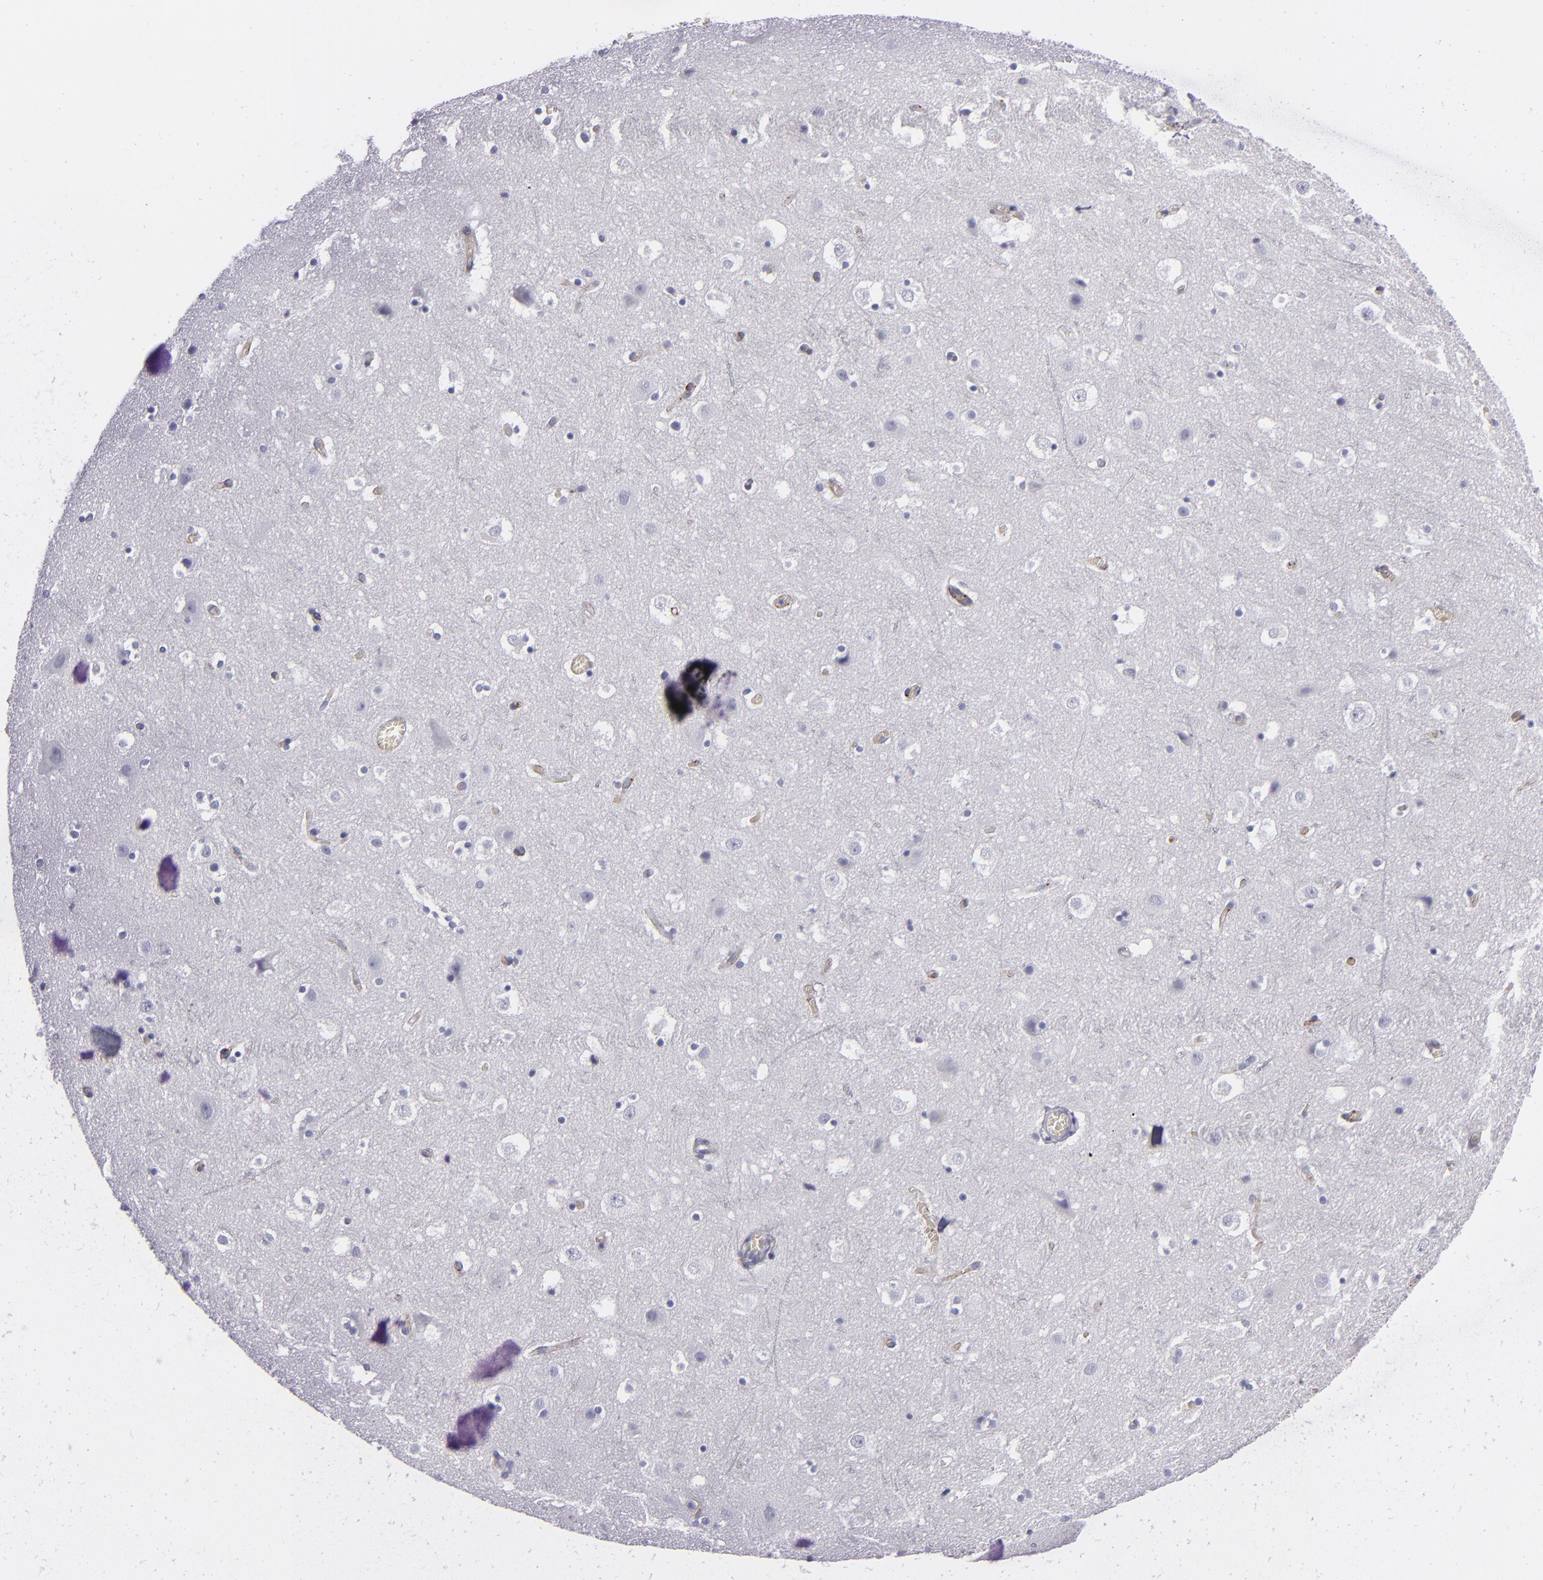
{"staining": {"intensity": "negative", "quantity": "none", "location": "none"}, "tissue": "cerebral cortex", "cell_type": "Endothelial cells", "image_type": "normal", "snomed": [{"axis": "morphology", "description": "Normal tissue, NOS"}, {"axis": "topography", "description": "Cerebral cortex"}], "caption": "High power microscopy photomicrograph of an IHC histopathology image of benign cerebral cortex, revealing no significant staining in endothelial cells.", "gene": "ANPEP", "patient": {"sex": "male", "age": 45}}